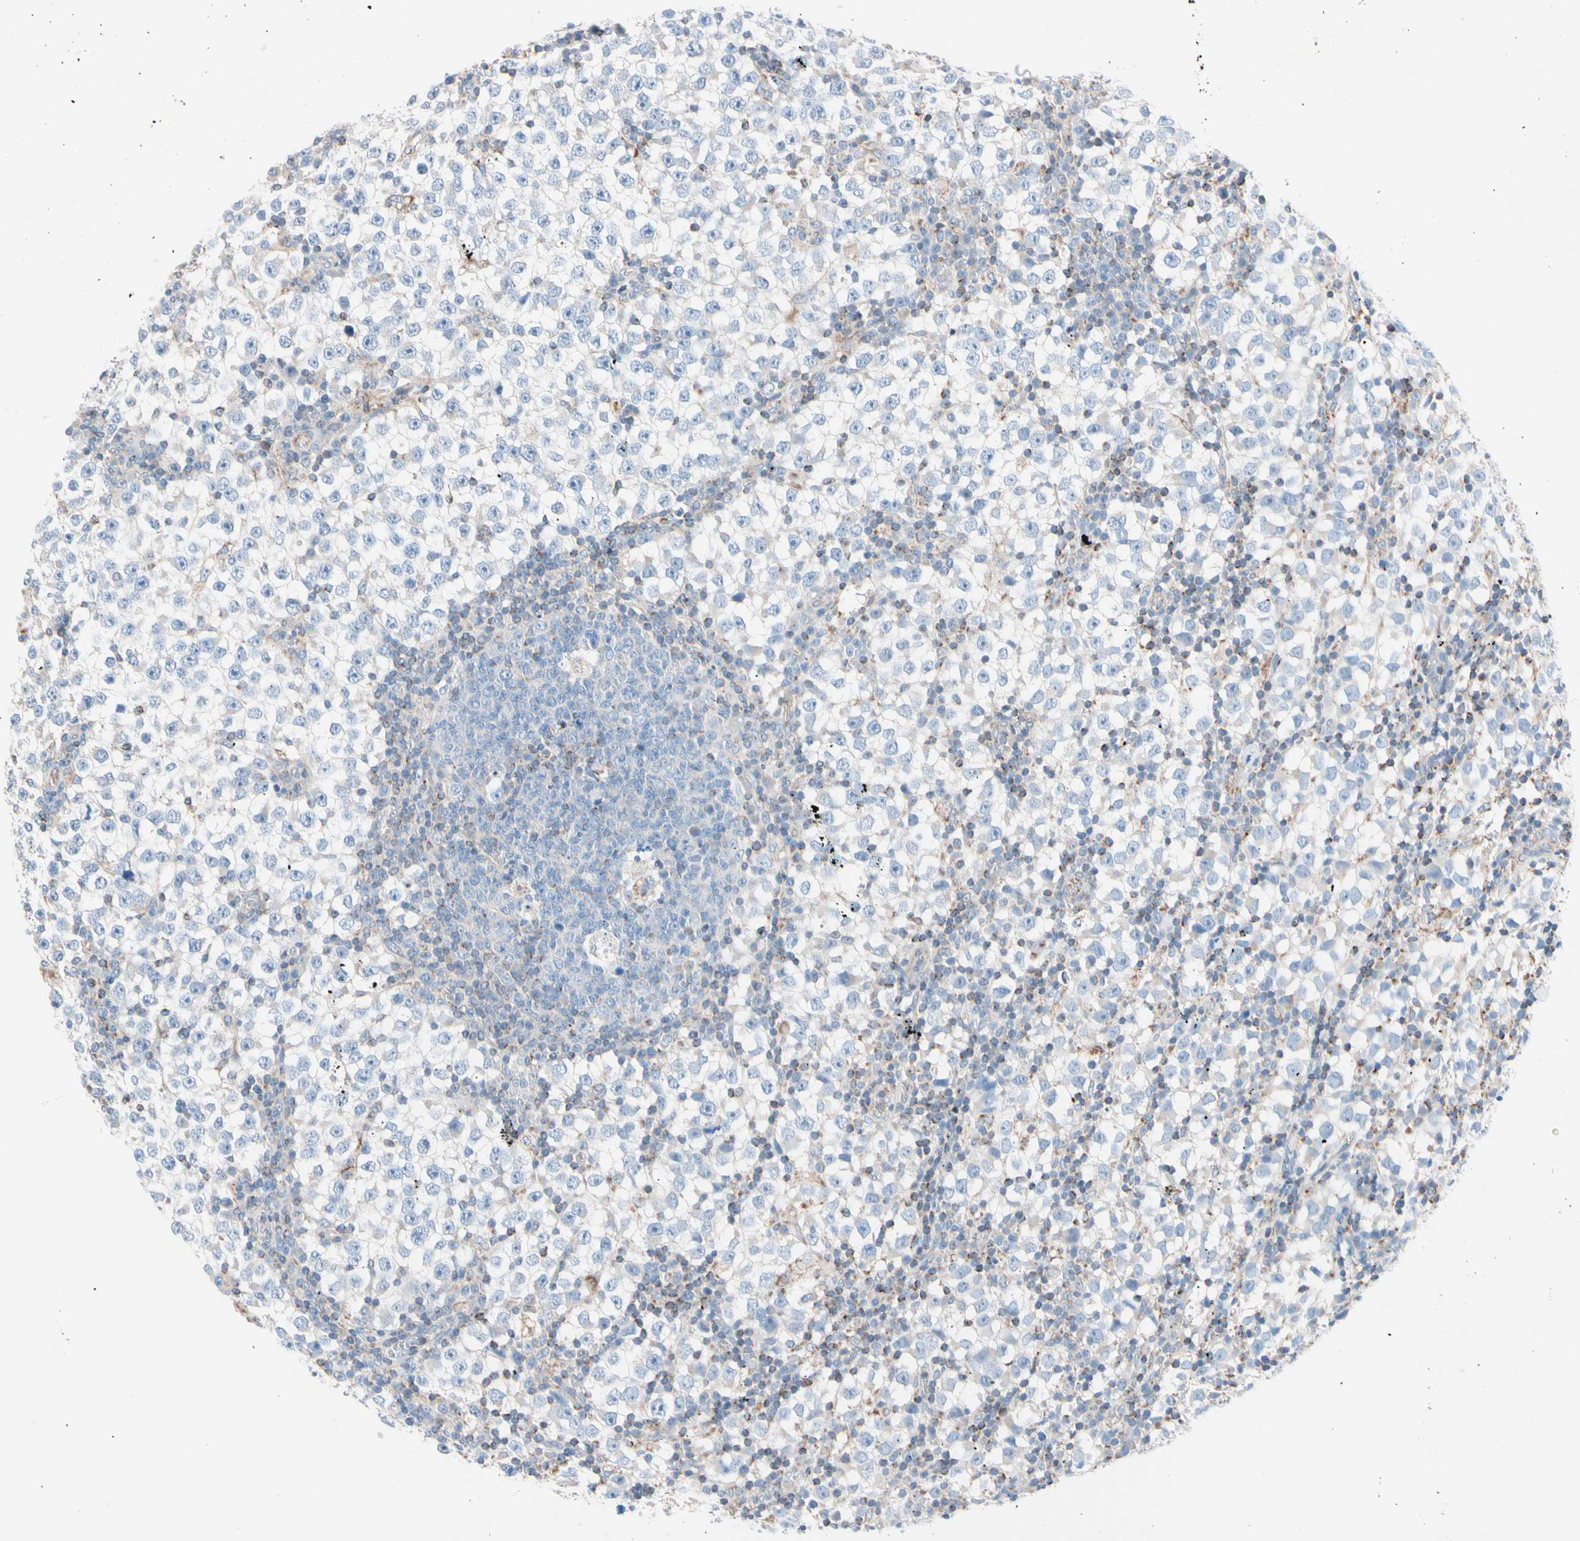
{"staining": {"intensity": "negative", "quantity": "none", "location": "none"}, "tissue": "testis cancer", "cell_type": "Tumor cells", "image_type": "cancer", "snomed": [{"axis": "morphology", "description": "Seminoma, NOS"}, {"axis": "topography", "description": "Testis"}], "caption": "DAB immunohistochemical staining of human seminoma (testis) exhibits no significant expression in tumor cells.", "gene": "HK1", "patient": {"sex": "male", "age": 65}}